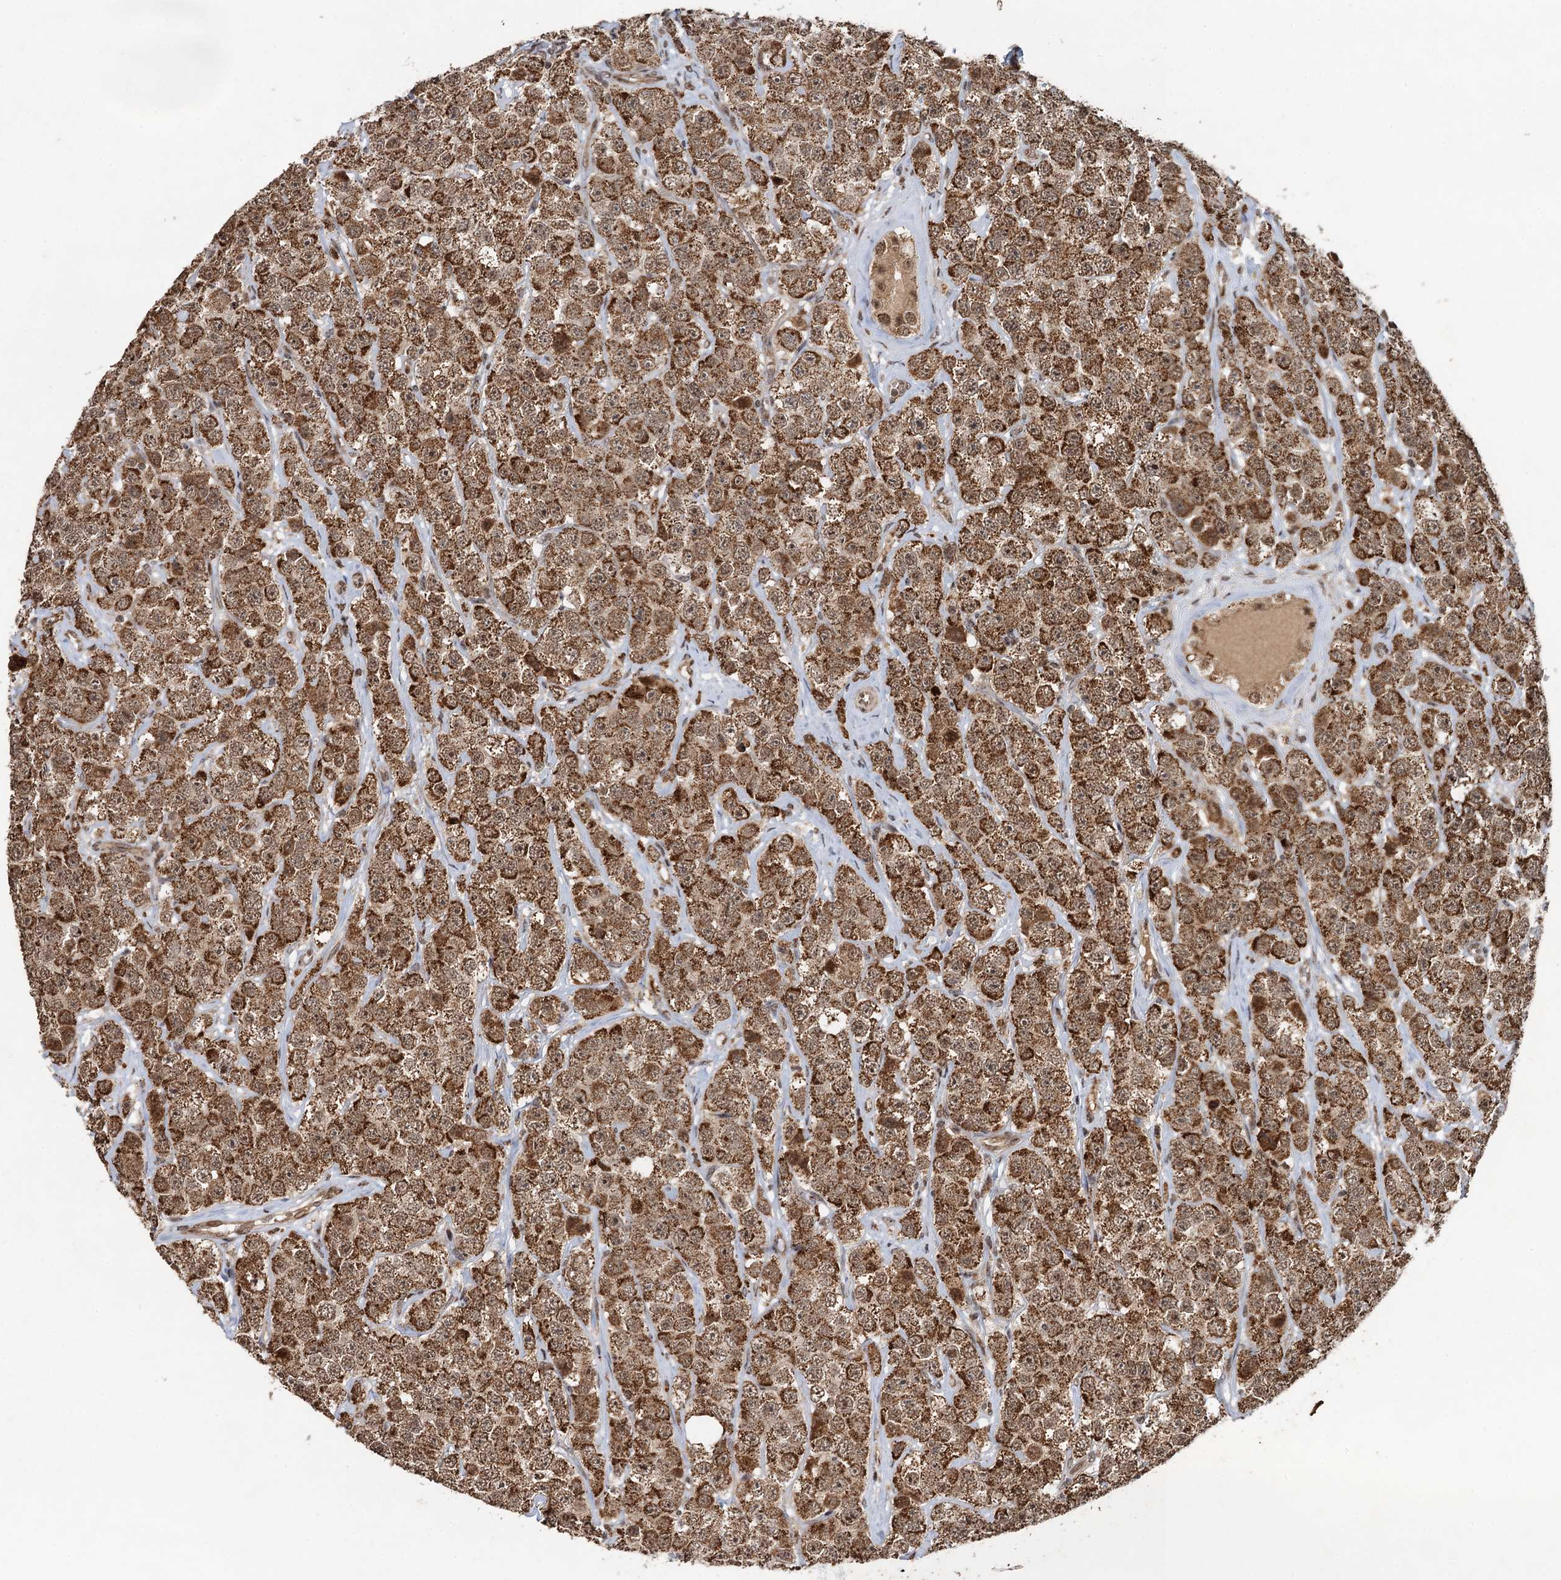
{"staining": {"intensity": "moderate", "quantity": ">75%", "location": "cytoplasmic/membranous,nuclear"}, "tissue": "testis cancer", "cell_type": "Tumor cells", "image_type": "cancer", "snomed": [{"axis": "morphology", "description": "Seminoma, NOS"}, {"axis": "topography", "description": "Testis"}], "caption": "This photomicrograph demonstrates IHC staining of human seminoma (testis), with medium moderate cytoplasmic/membranous and nuclear positivity in approximately >75% of tumor cells.", "gene": "REP15", "patient": {"sex": "male", "age": 28}}